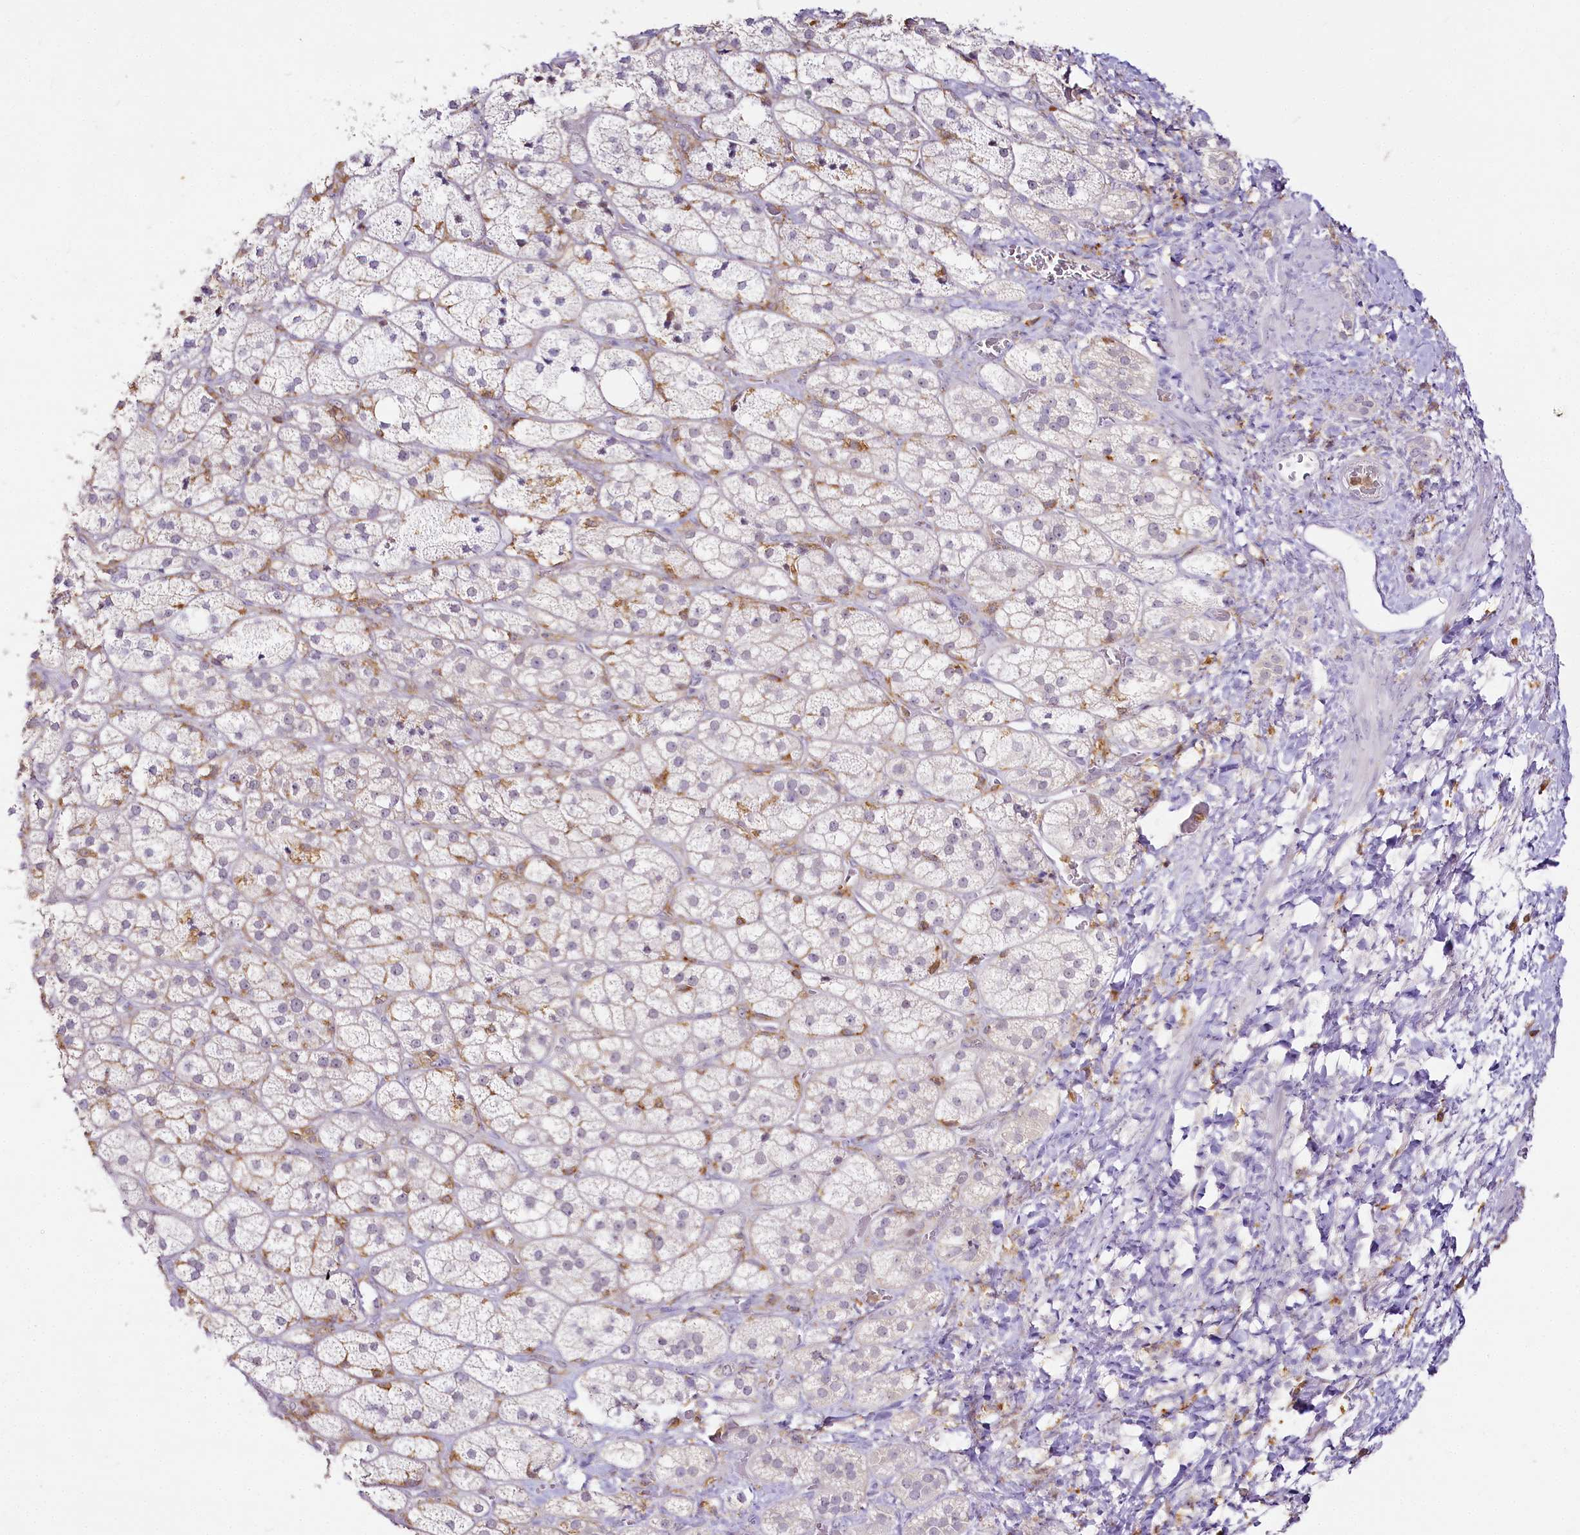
{"staining": {"intensity": "negative", "quantity": "none", "location": "none"}, "tissue": "adrenal gland", "cell_type": "Glandular cells", "image_type": "normal", "snomed": [{"axis": "morphology", "description": "Normal tissue, NOS"}, {"axis": "topography", "description": "Adrenal gland"}], "caption": "Immunohistochemical staining of unremarkable adrenal gland displays no significant staining in glandular cells.", "gene": "DOCK2", "patient": {"sex": "male", "age": 61}}